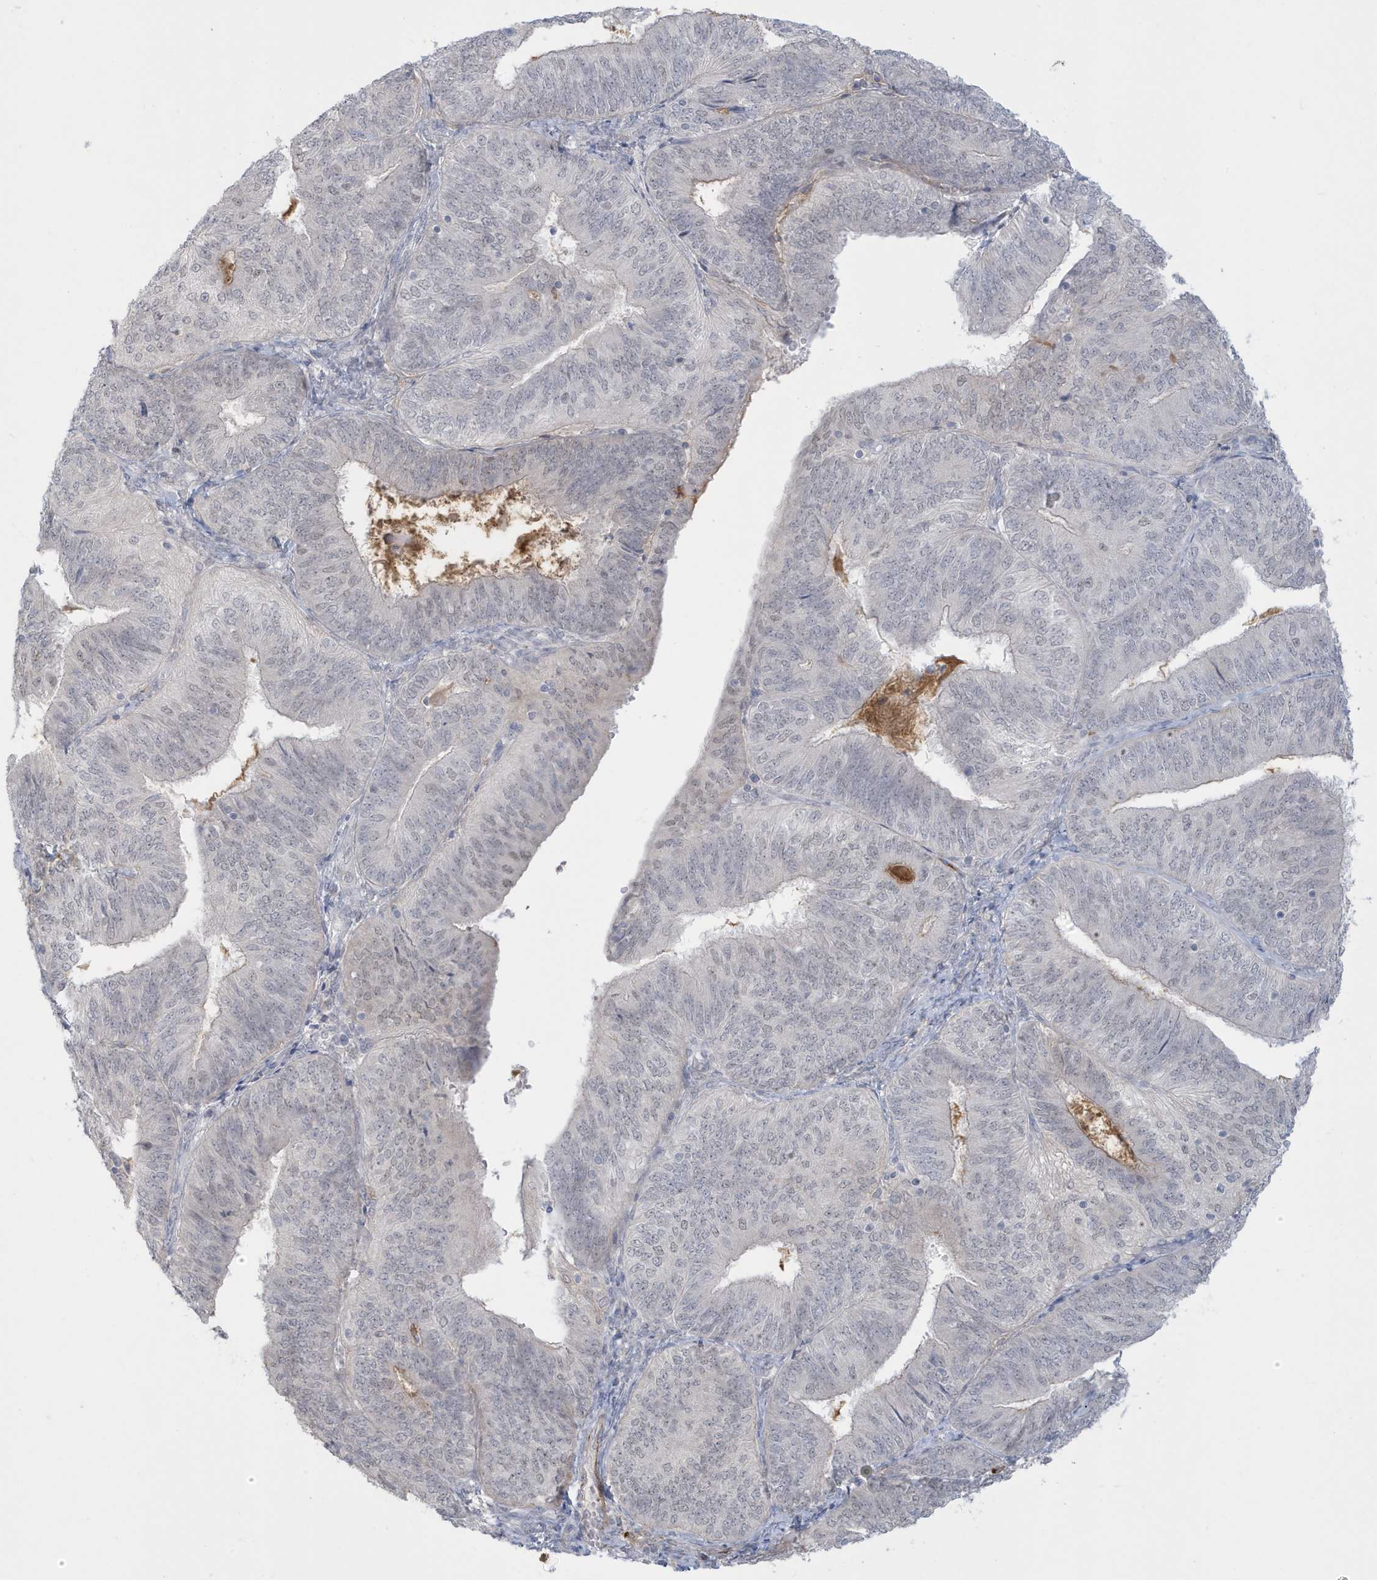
{"staining": {"intensity": "negative", "quantity": "none", "location": "none"}, "tissue": "endometrial cancer", "cell_type": "Tumor cells", "image_type": "cancer", "snomed": [{"axis": "morphology", "description": "Adenocarcinoma, NOS"}, {"axis": "topography", "description": "Endometrium"}], "caption": "A histopathology image of human endometrial adenocarcinoma is negative for staining in tumor cells. The staining was performed using DAB (3,3'-diaminobenzidine) to visualize the protein expression in brown, while the nuclei were stained in blue with hematoxylin (Magnification: 20x).", "gene": "HERC6", "patient": {"sex": "female", "age": 58}}